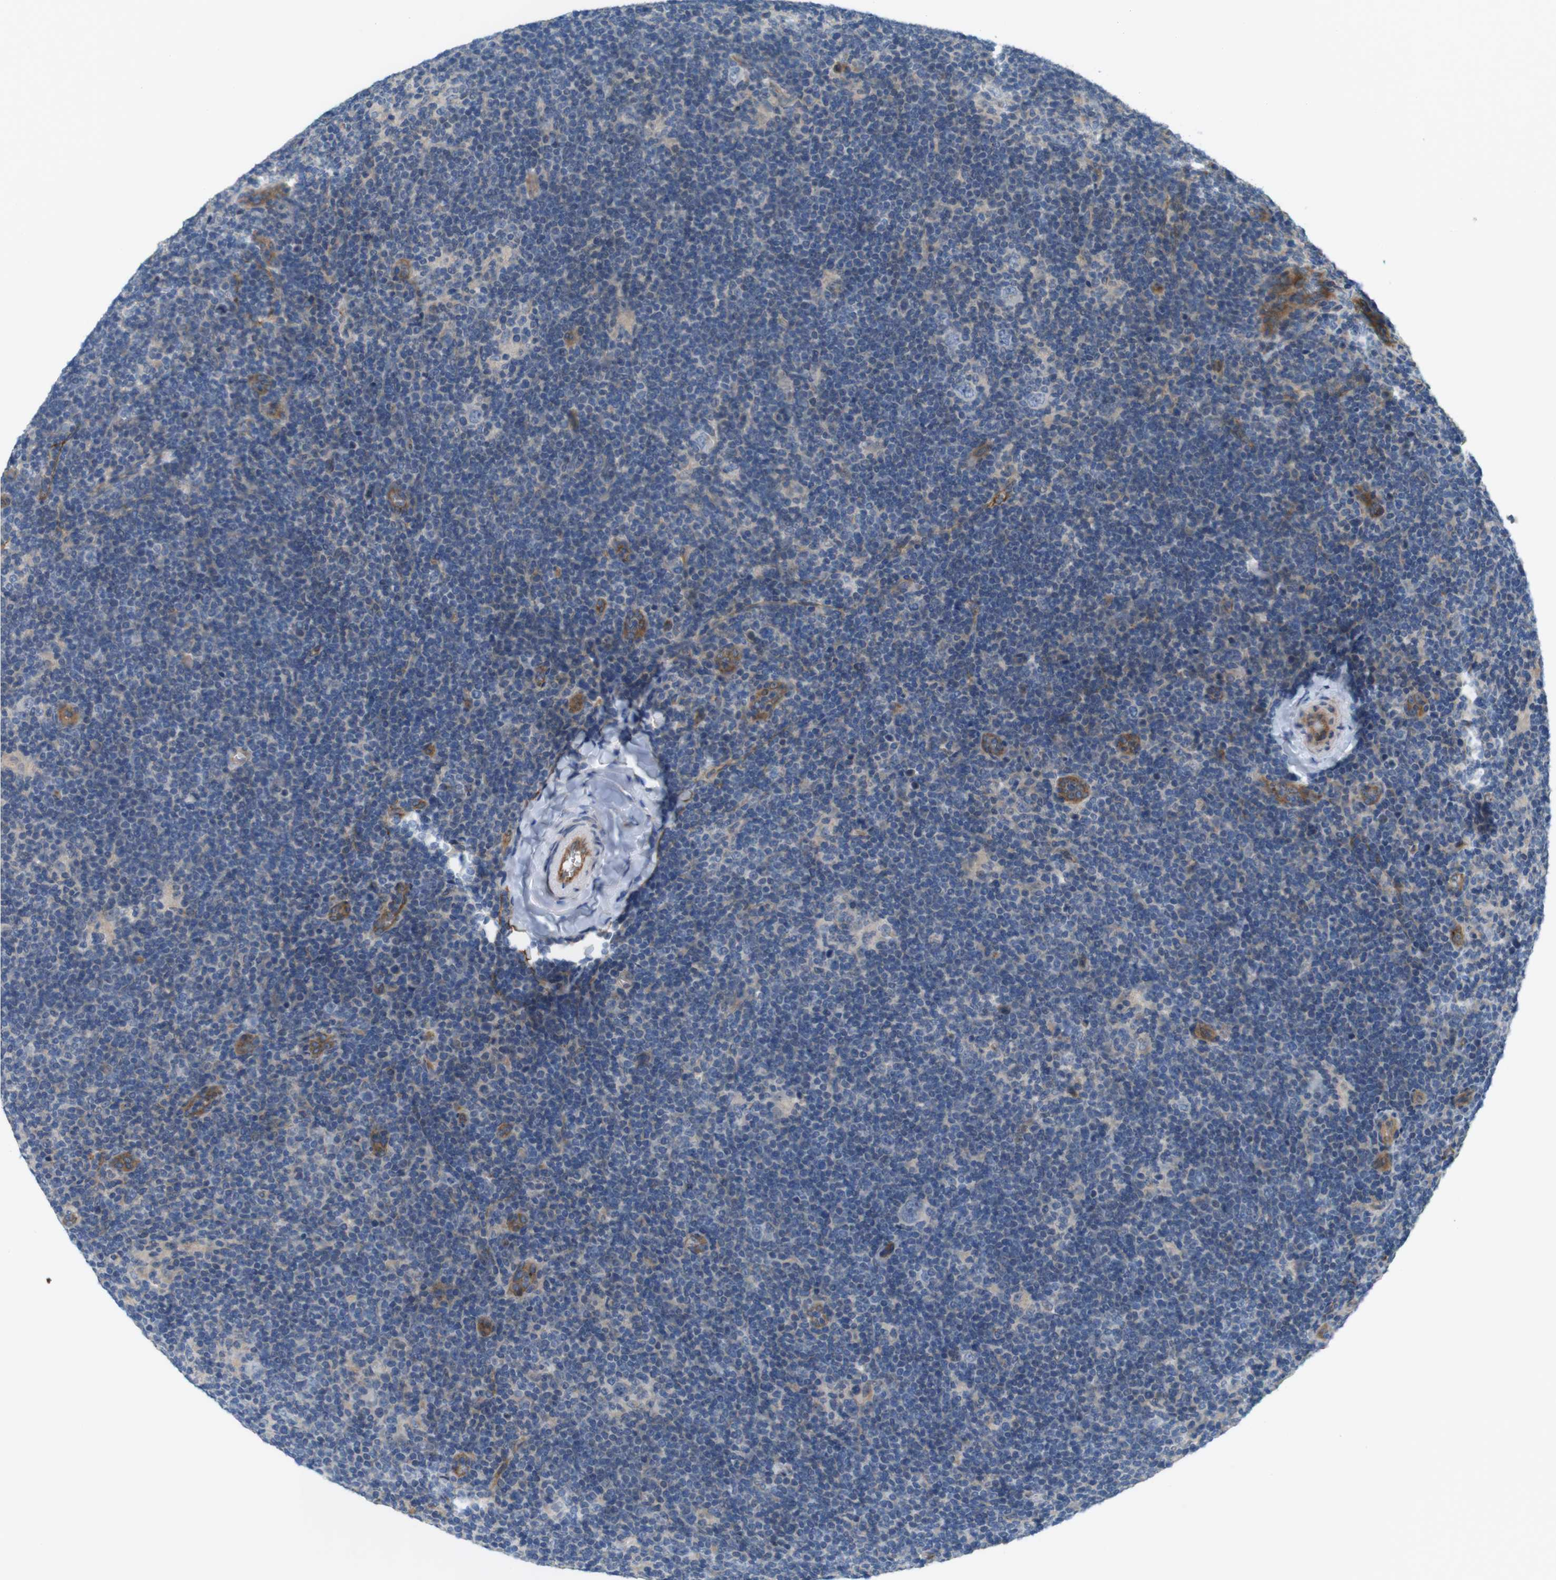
{"staining": {"intensity": "moderate", "quantity": ">75%", "location": "cytoplasmic/membranous"}, "tissue": "lymphoma", "cell_type": "Tumor cells", "image_type": "cancer", "snomed": [{"axis": "morphology", "description": "Hodgkin's disease, NOS"}, {"axis": "topography", "description": "Lymph node"}], "caption": "Moderate cytoplasmic/membranous staining is present in about >75% of tumor cells in Hodgkin's disease.", "gene": "BVES", "patient": {"sex": "female", "age": 57}}